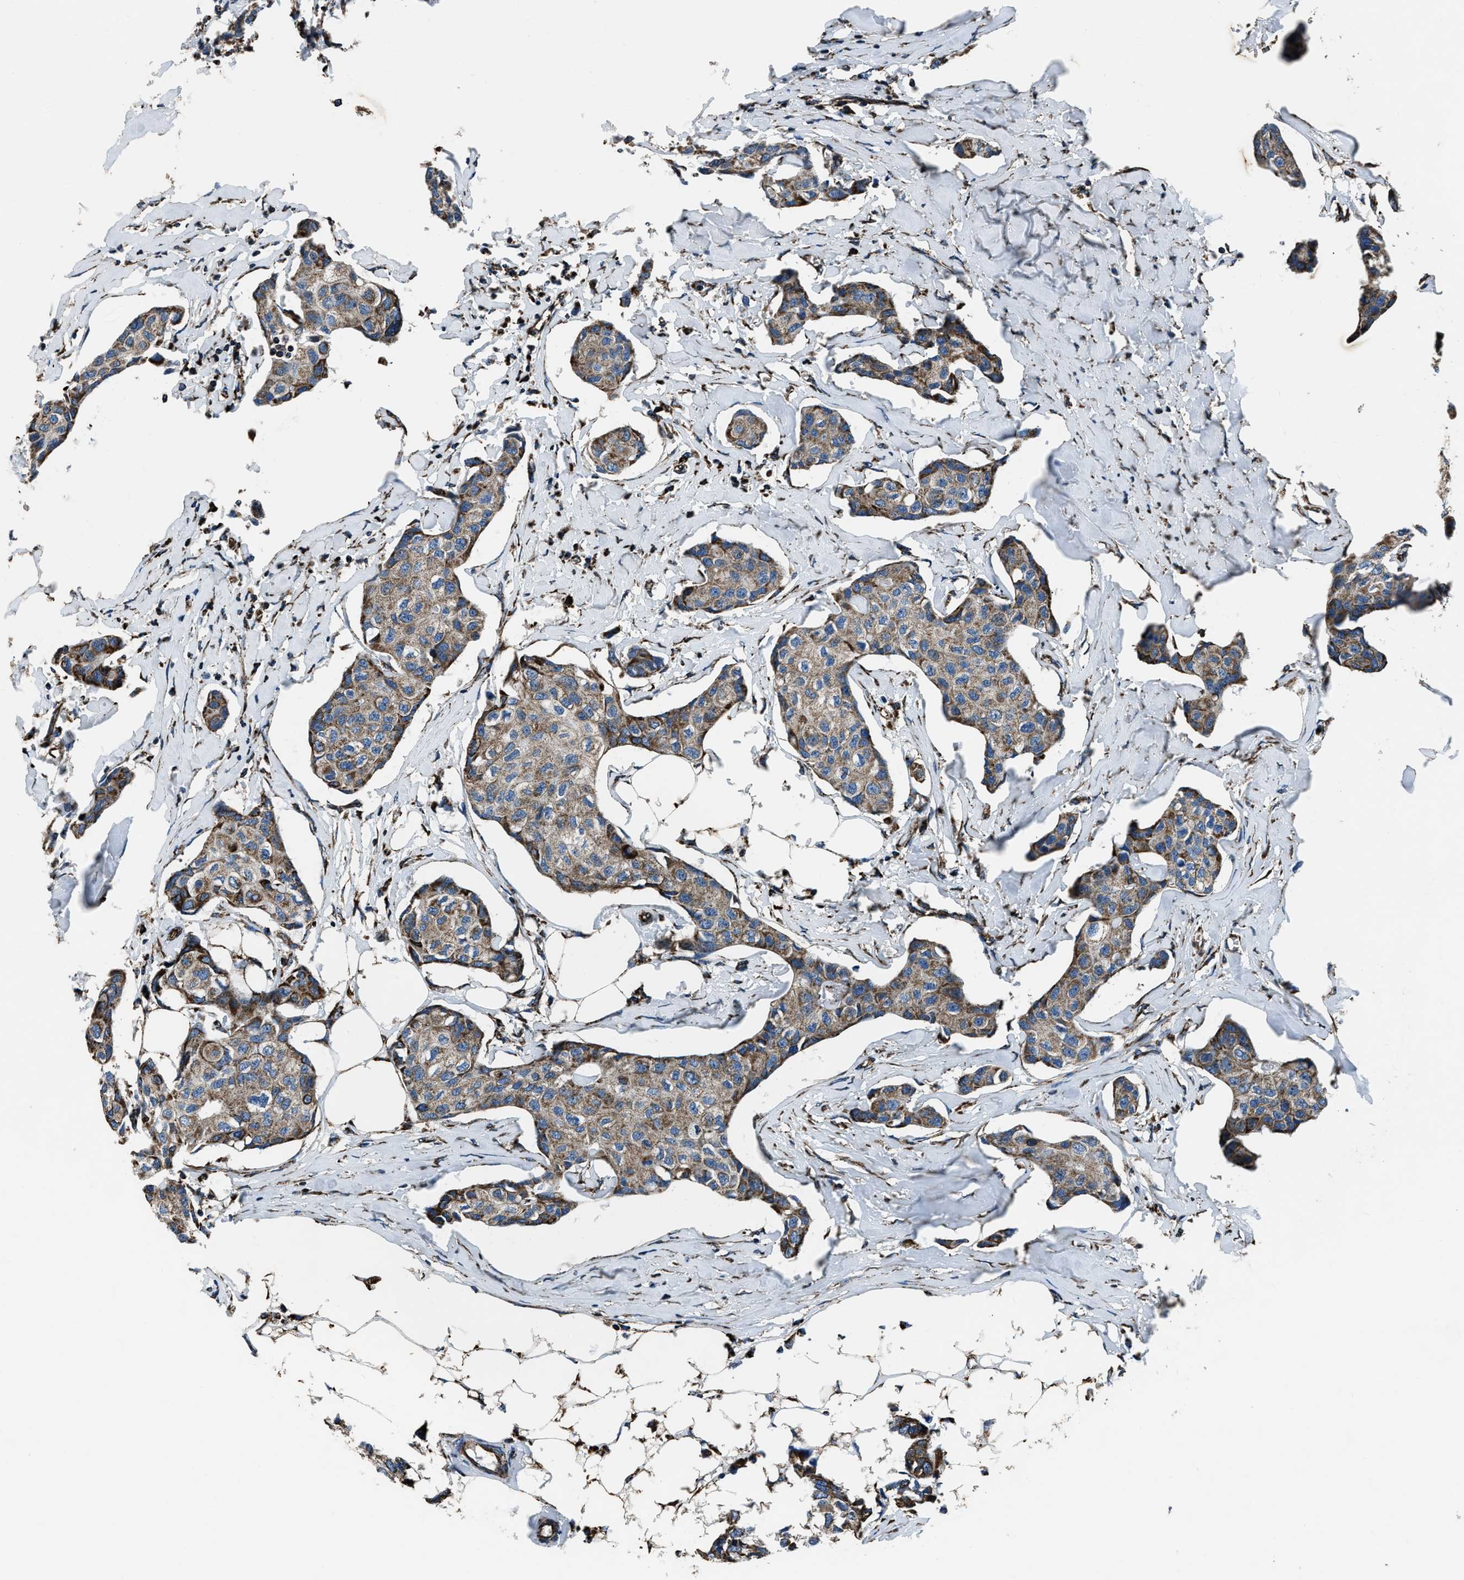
{"staining": {"intensity": "weak", "quantity": ">75%", "location": "cytoplasmic/membranous"}, "tissue": "breast cancer", "cell_type": "Tumor cells", "image_type": "cancer", "snomed": [{"axis": "morphology", "description": "Duct carcinoma"}, {"axis": "topography", "description": "Breast"}], "caption": "The immunohistochemical stain labels weak cytoplasmic/membranous positivity in tumor cells of intraductal carcinoma (breast) tissue. The staining is performed using DAB brown chromogen to label protein expression. The nuclei are counter-stained blue using hematoxylin.", "gene": "OGDH", "patient": {"sex": "female", "age": 80}}